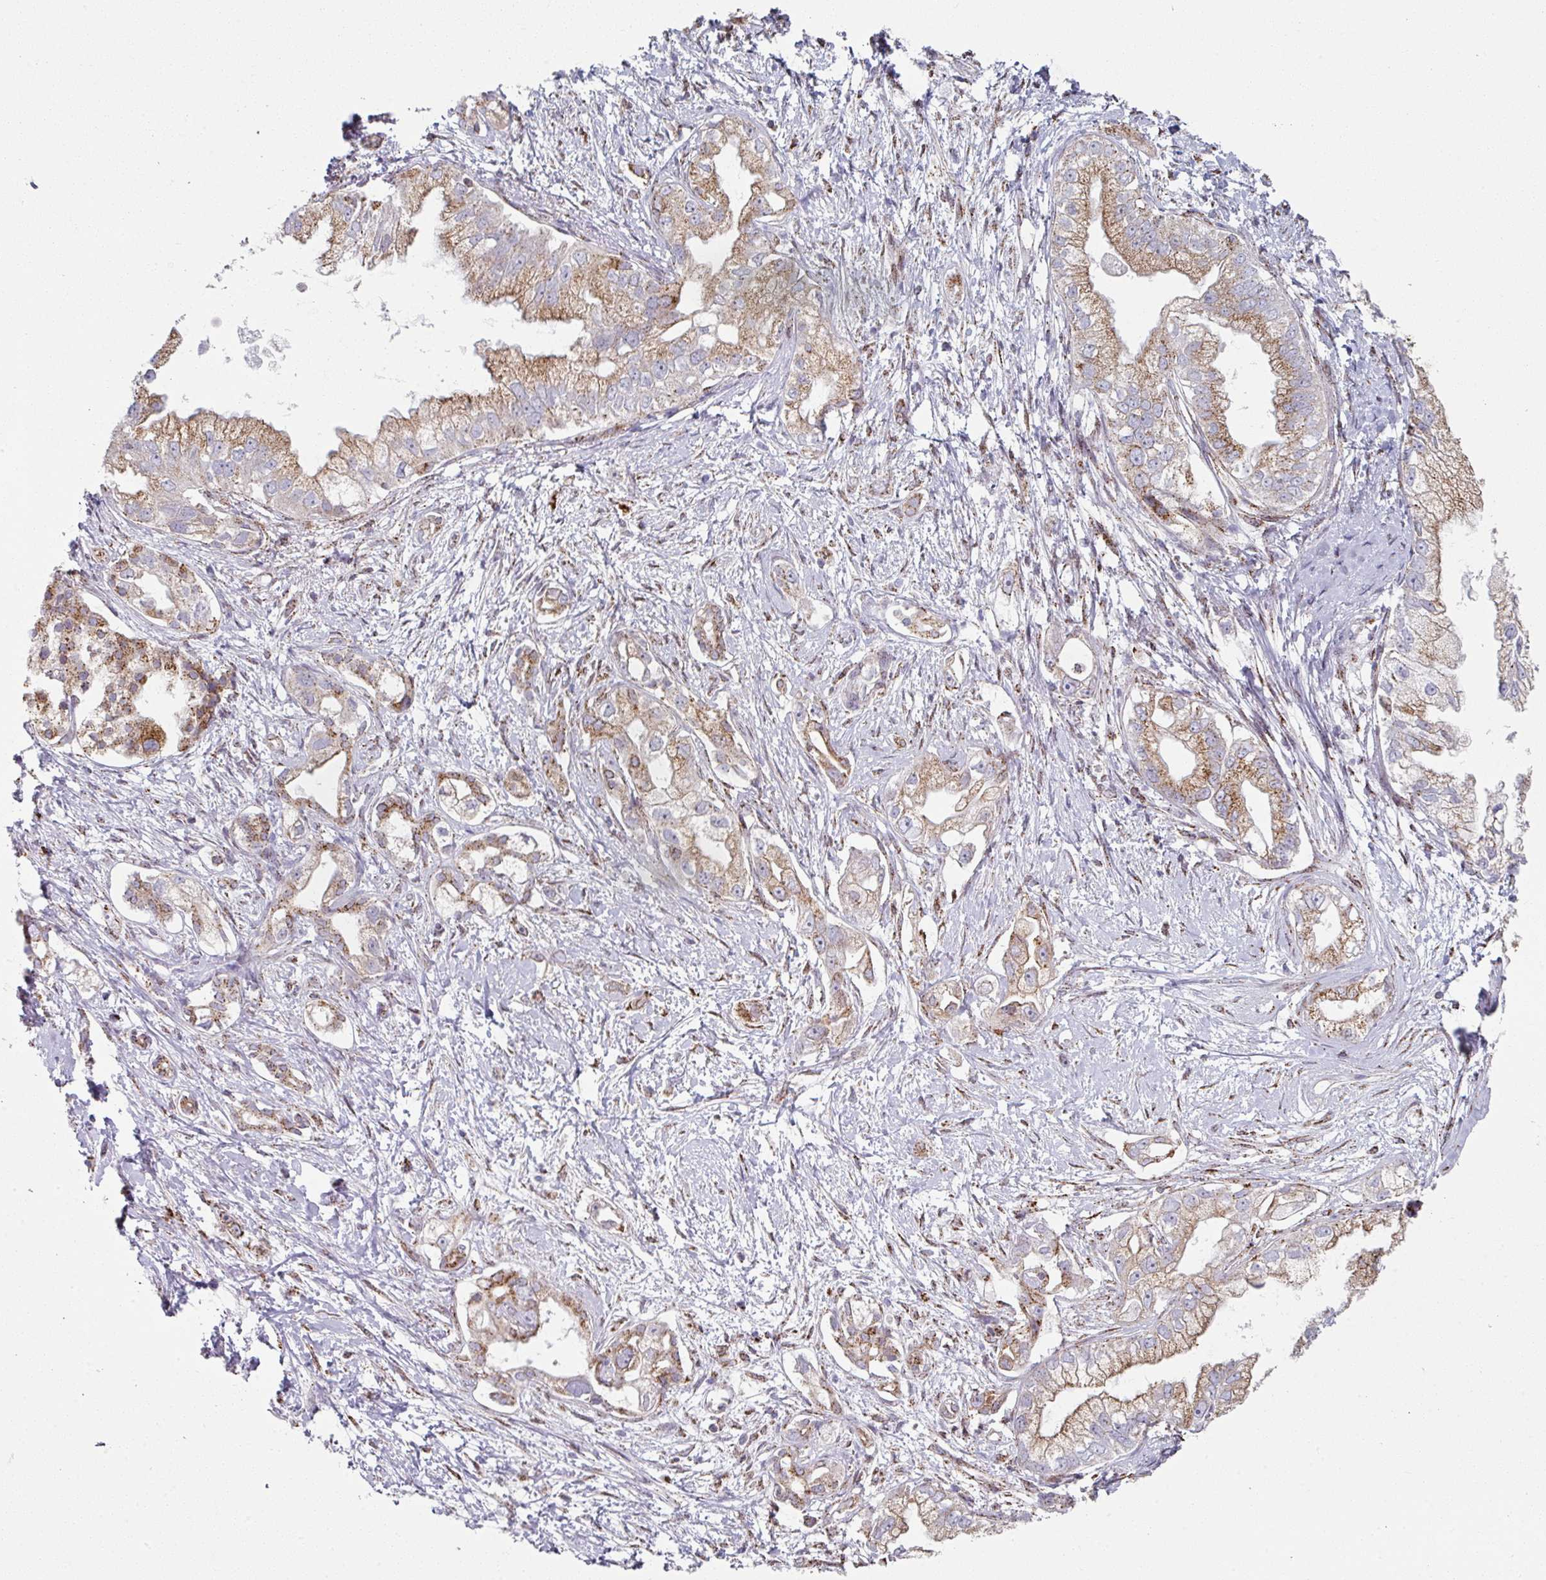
{"staining": {"intensity": "strong", "quantity": "25%-75%", "location": "cytoplasmic/membranous"}, "tissue": "pancreatic cancer", "cell_type": "Tumor cells", "image_type": "cancer", "snomed": [{"axis": "morphology", "description": "Adenocarcinoma, NOS"}, {"axis": "topography", "description": "Pancreas"}], "caption": "Immunohistochemistry (IHC) photomicrograph of neoplastic tissue: pancreatic adenocarcinoma stained using immunohistochemistry demonstrates high levels of strong protein expression localized specifically in the cytoplasmic/membranous of tumor cells, appearing as a cytoplasmic/membranous brown color.", "gene": "CCDC85B", "patient": {"sex": "male", "age": 70}}